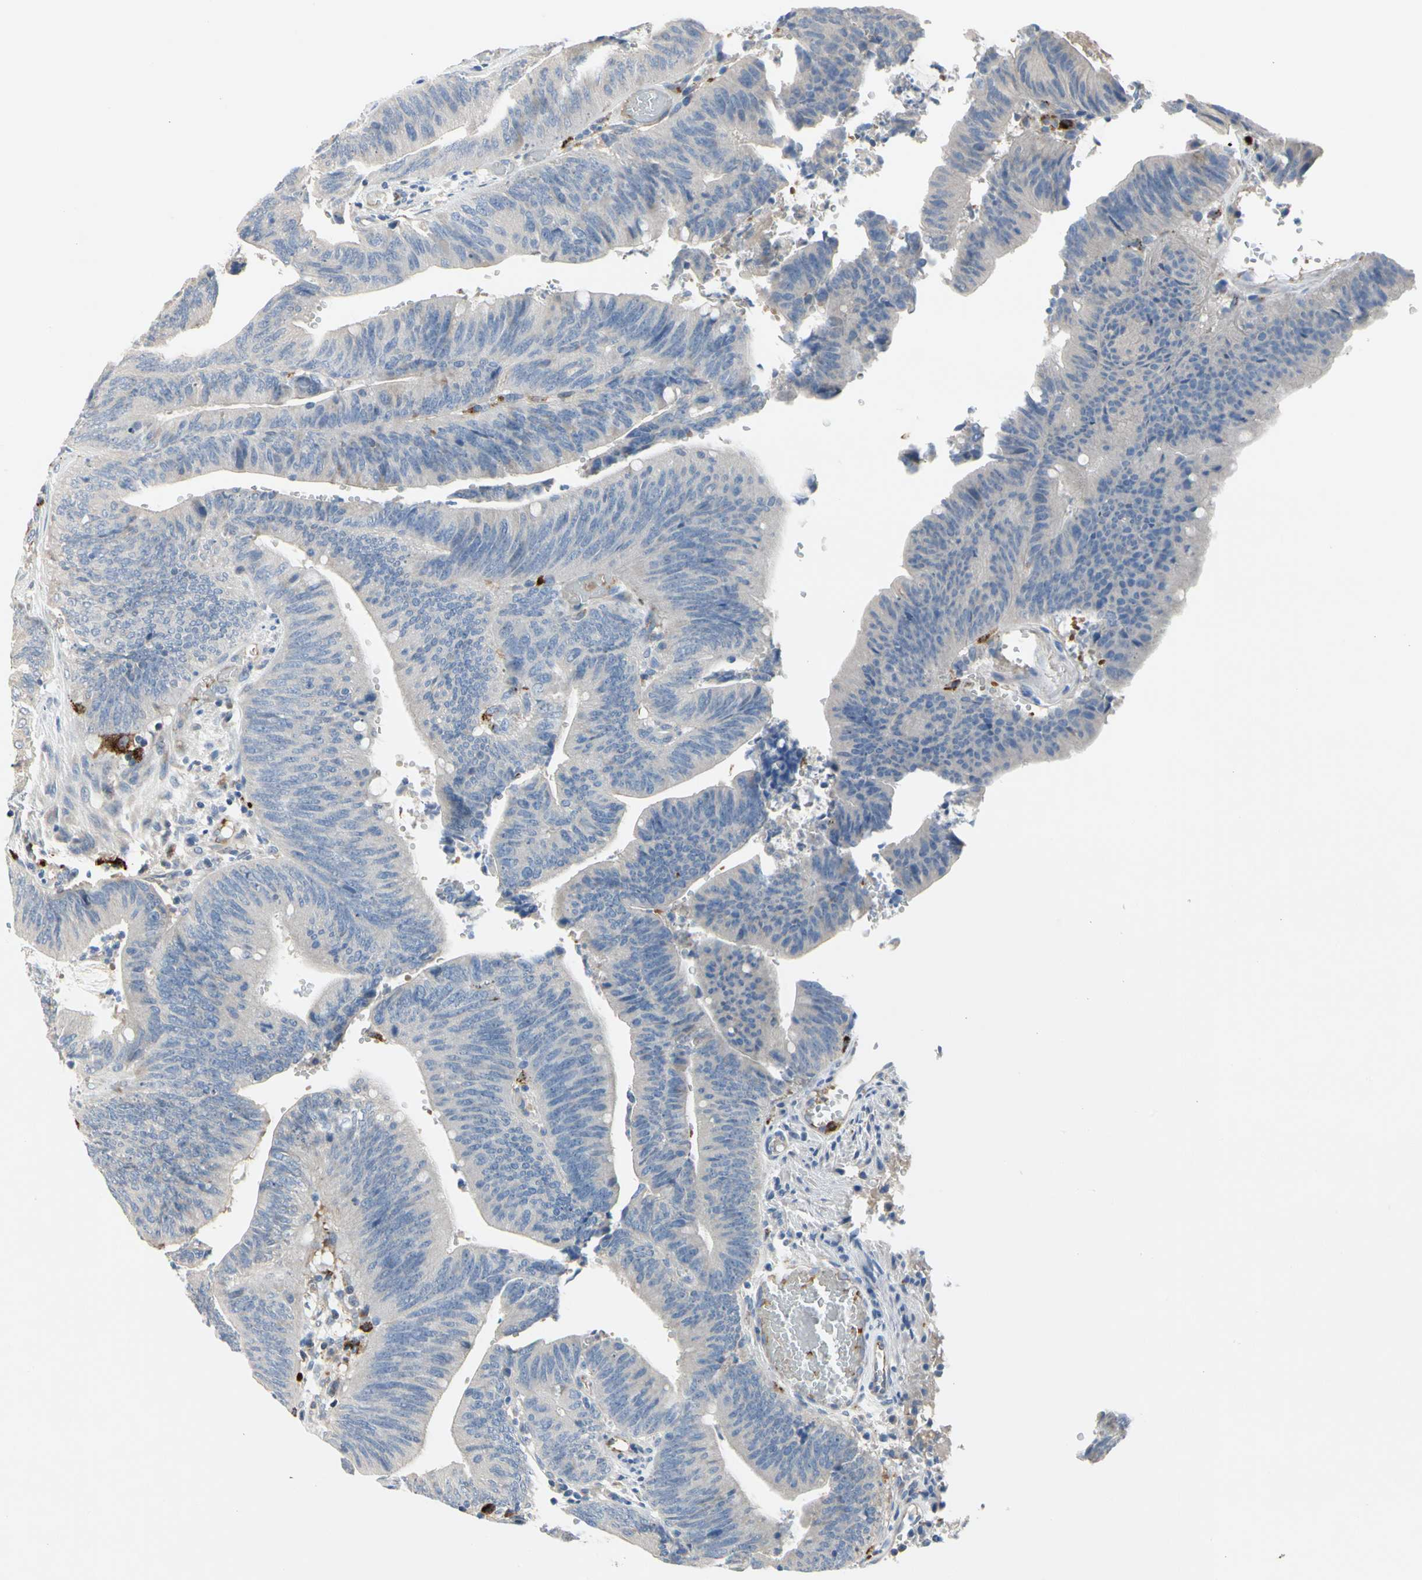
{"staining": {"intensity": "negative", "quantity": "none", "location": "none"}, "tissue": "colorectal cancer", "cell_type": "Tumor cells", "image_type": "cancer", "snomed": [{"axis": "morphology", "description": "Adenocarcinoma, NOS"}, {"axis": "topography", "description": "Rectum"}], "caption": "The immunohistochemistry (IHC) micrograph has no significant positivity in tumor cells of adenocarcinoma (colorectal) tissue.", "gene": "RETSAT", "patient": {"sex": "female", "age": 66}}